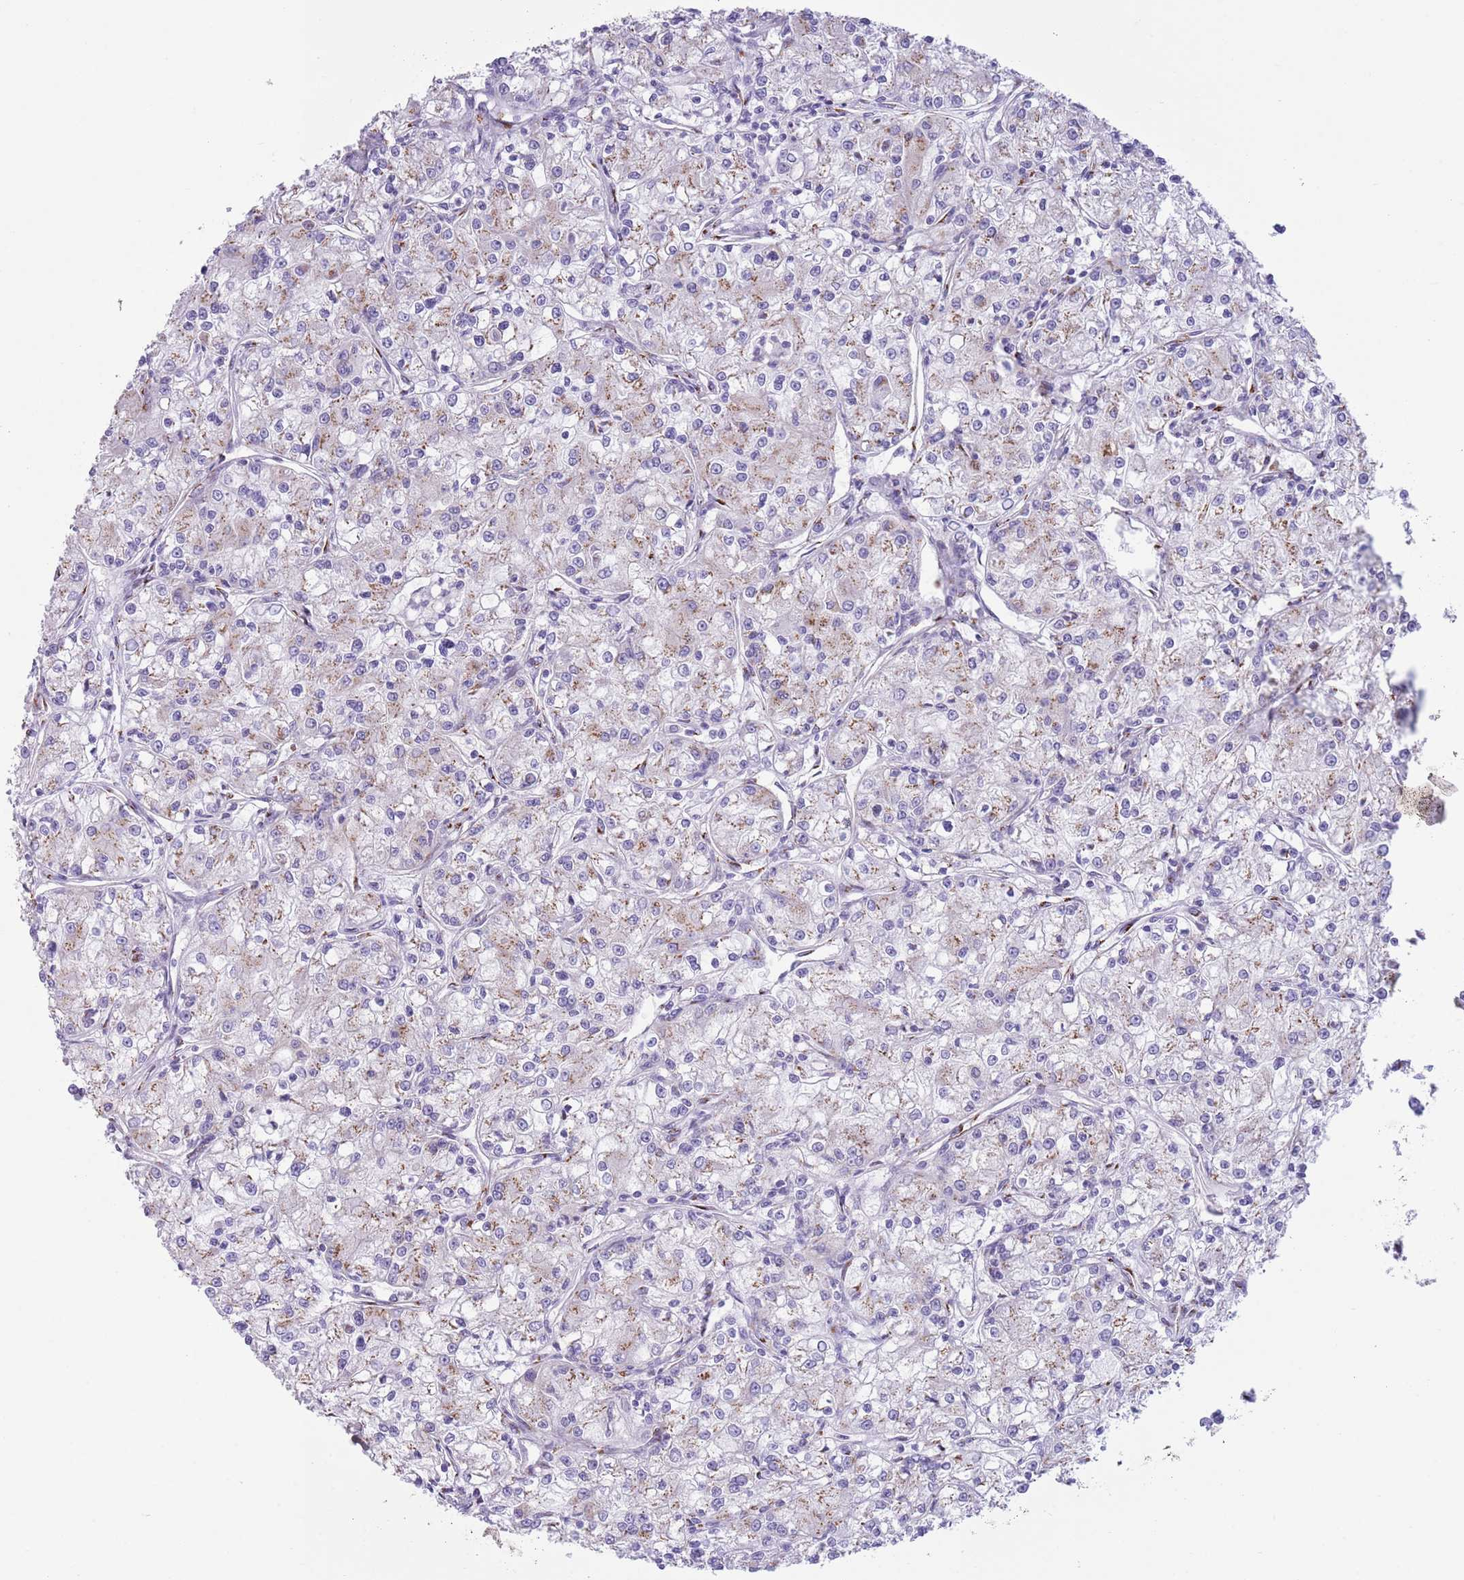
{"staining": {"intensity": "moderate", "quantity": "25%-75%", "location": "cytoplasmic/membranous"}, "tissue": "renal cancer", "cell_type": "Tumor cells", "image_type": "cancer", "snomed": [{"axis": "morphology", "description": "Adenocarcinoma, NOS"}, {"axis": "topography", "description": "Kidney"}], "caption": "Immunohistochemical staining of human renal cancer reveals medium levels of moderate cytoplasmic/membranous protein staining in approximately 25%-75% of tumor cells. (Brightfield microscopy of DAB IHC at high magnification).", "gene": "C20orf96", "patient": {"sex": "female", "age": 59}}